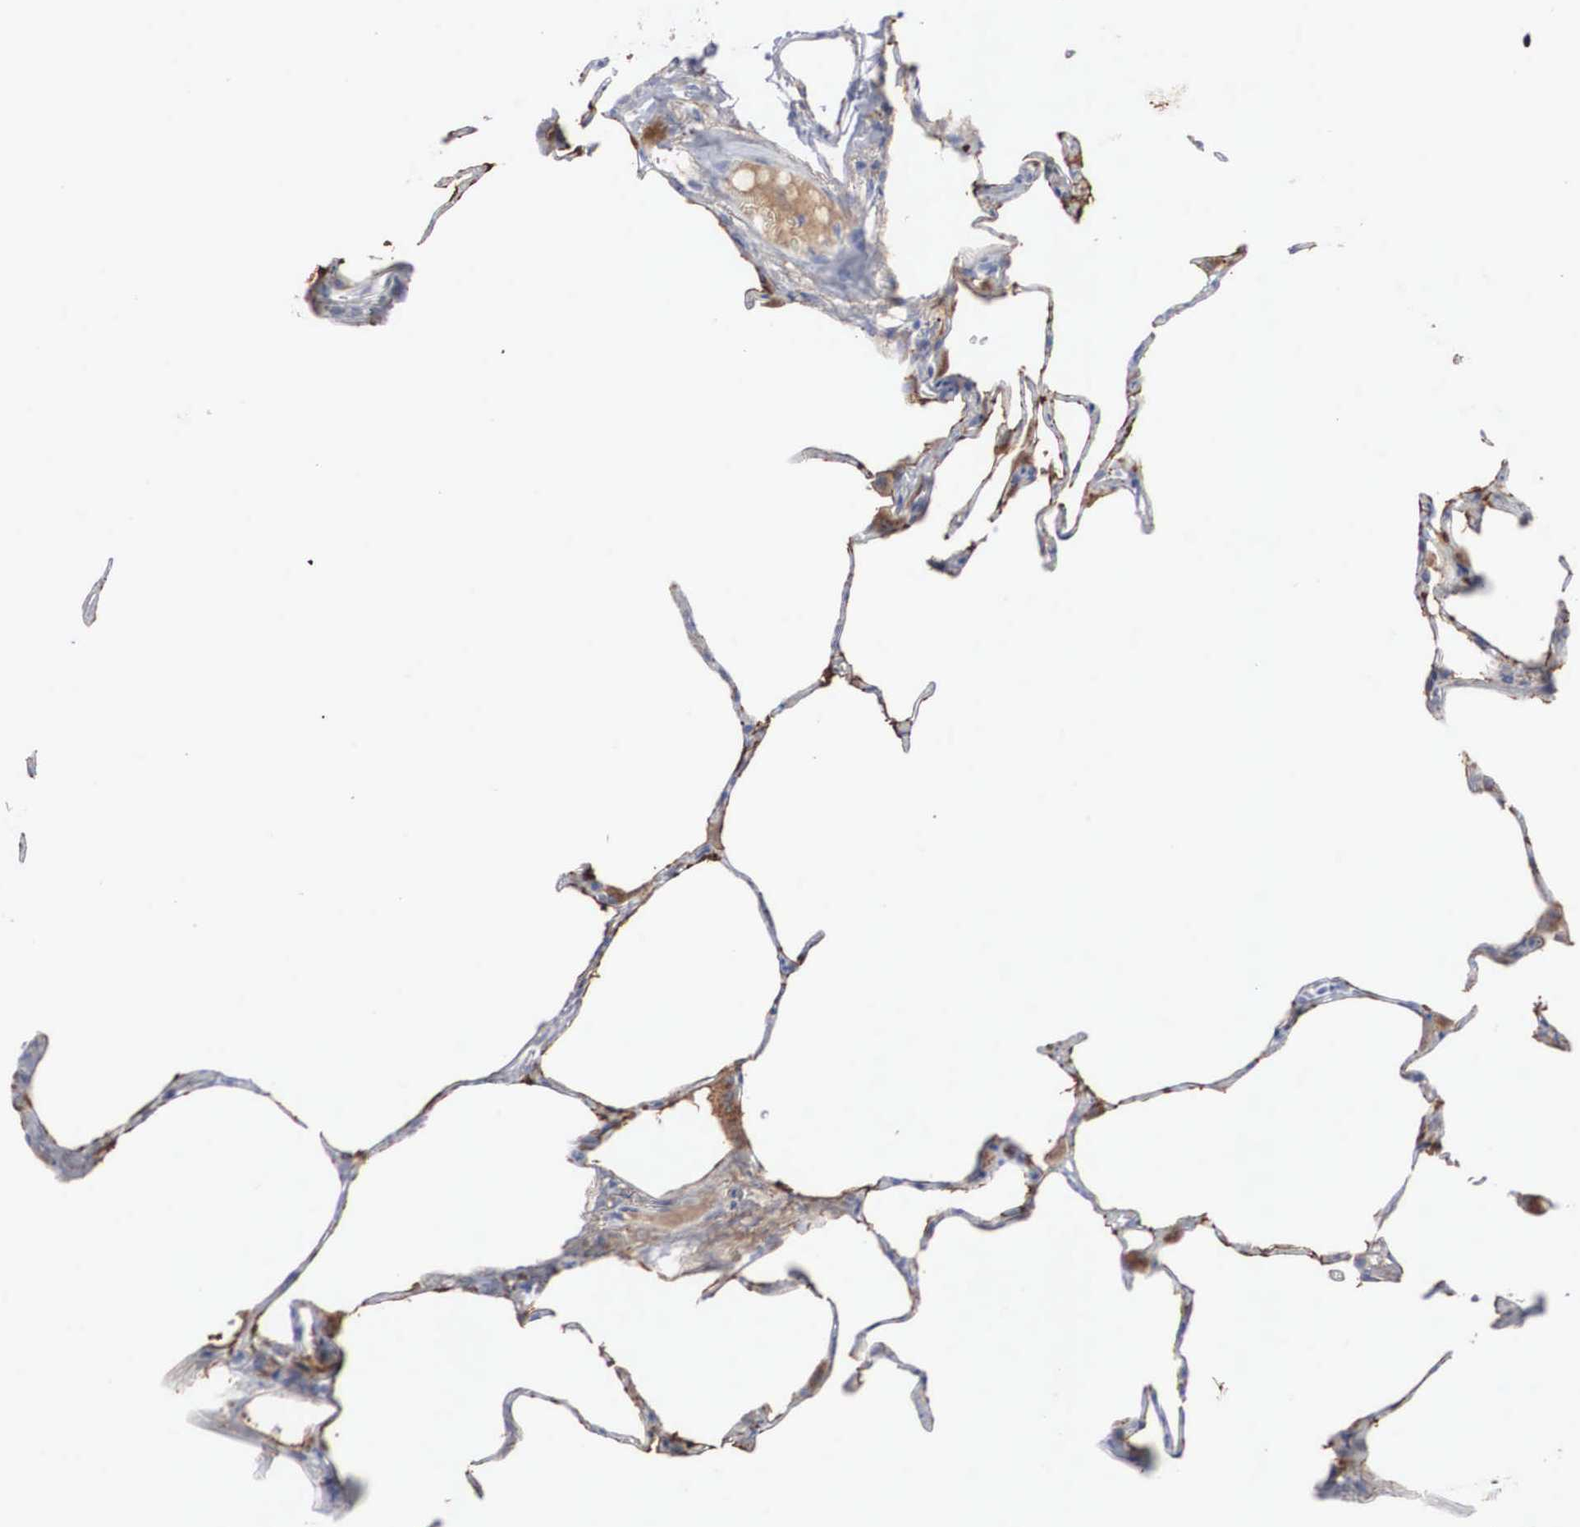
{"staining": {"intensity": "moderate", "quantity": ">75%", "location": "cytoplasmic/membranous"}, "tissue": "lung", "cell_type": "Alveolar cells", "image_type": "normal", "snomed": [{"axis": "morphology", "description": "Normal tissue, NOS"}, {"axis": "topography", "description": "Lung"}], "caption": "DAB immunohistochemical staining of unremarkable lung demonstrates moderate cytoplasmic/membranous protein expression in approximately >75% of alveolar cells.", "gene": "LGALS3BP", "patient": {"sex": "female", "age": 75}}